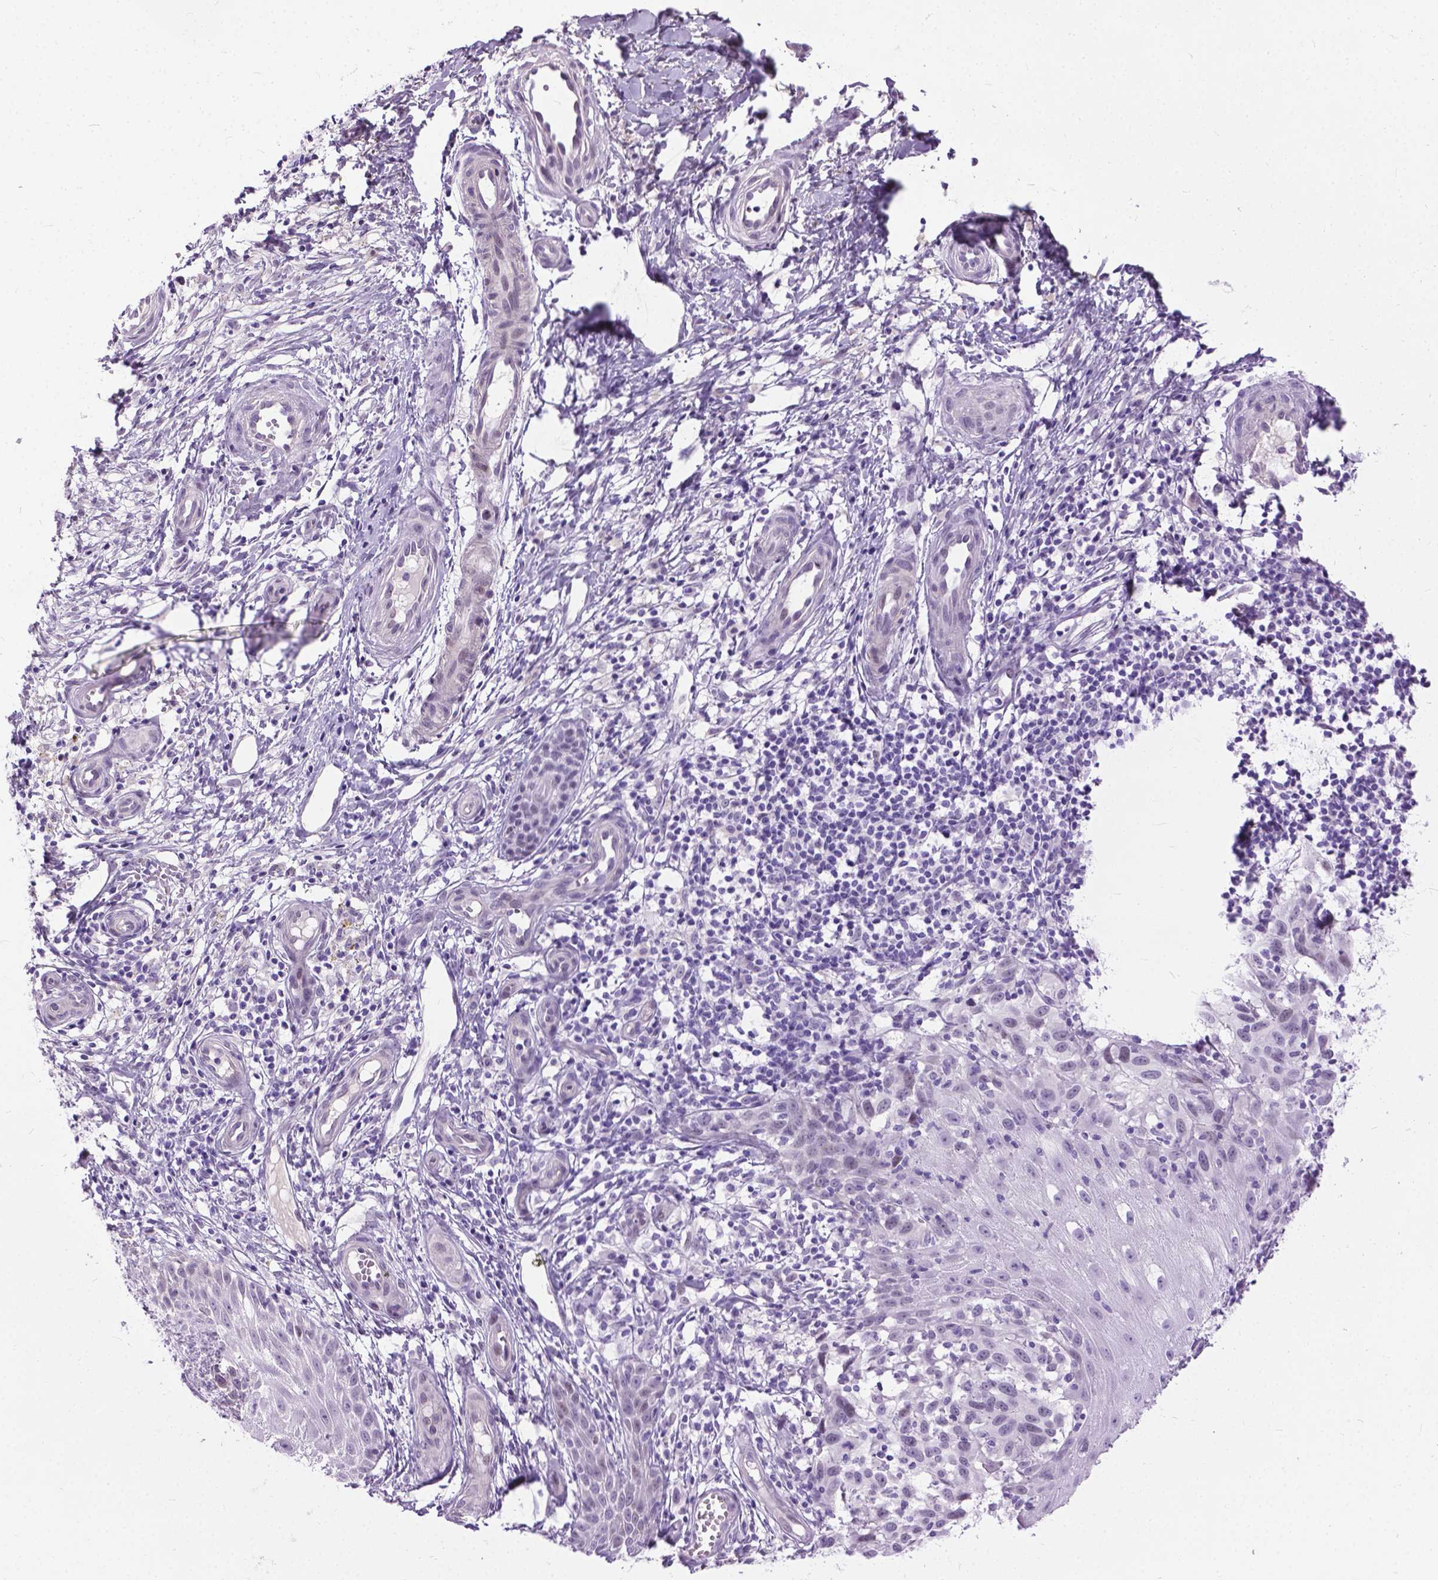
{"staining": {"intensity": "negative", "quantity": "none", "location": "none"}, "tissue": "melanoma", "cell_type": "Tumor cells", "image_type": "cancer", "snomed": [{"axis": "morphology", "description": "Malignant melanoma, NOS"}, {"axis": "topography", "description": "Skin"}], "caption": "Immunohistochemistry (IHC) of malignant melanoma exhibits no expression in tumor cells.", "gene": "PROB1", "patient": {"sex": "female", "age": 53}}